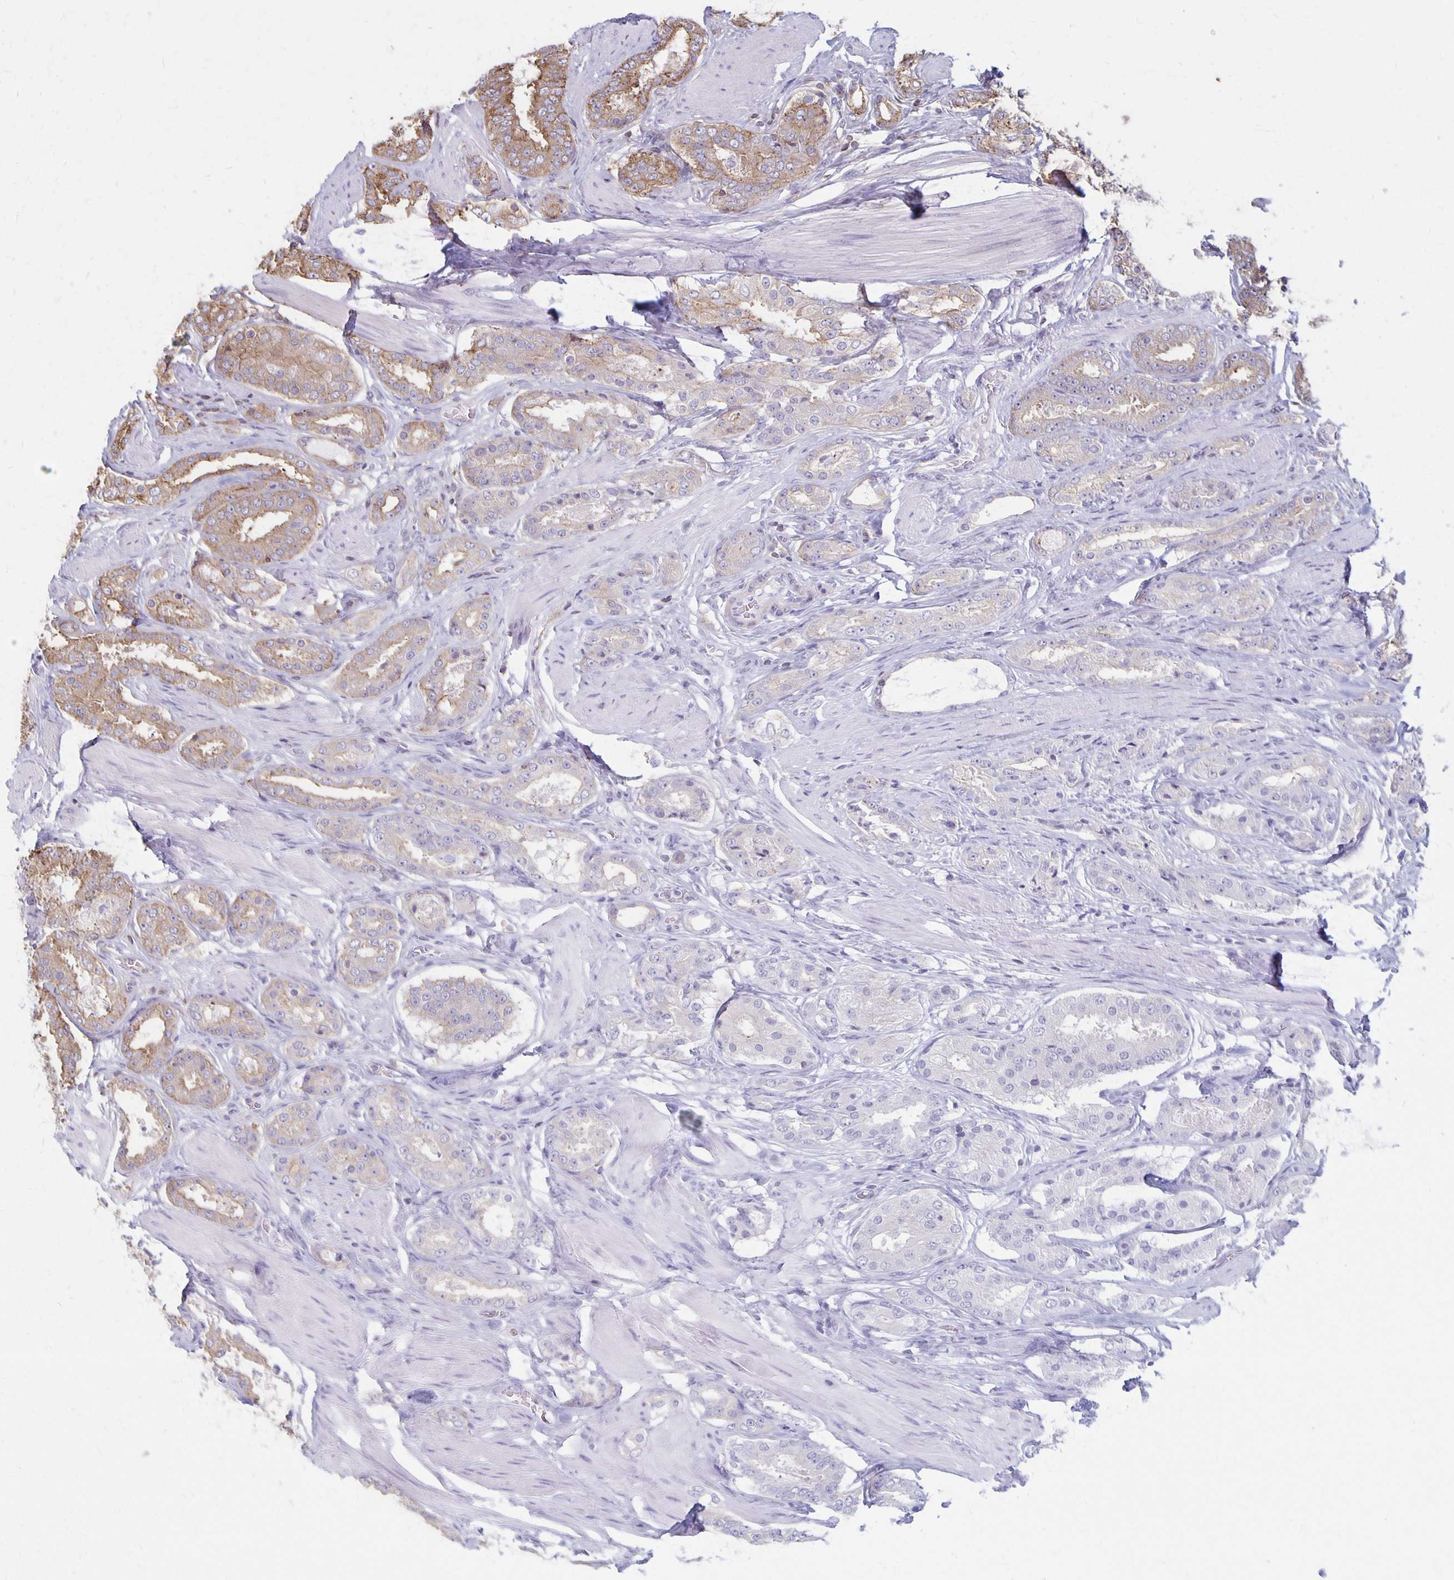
{"staining": {"intensity": "moderate", "quantity": "<25%", "location": "cytoplasmic/membranous"}, "tissue": "prostate cancer", "cell_type": "Tumor cells", "image_type": "cancer", "snomed": [{"axis": "morphology", "description": "Adenocarcinoma, High grade"}, {"axis": "topography", "description": "Prostate"}], "caption": "Protein staining of prostate adenocarcinoma (high-grade) tissue exhibits moderate cytoplasmic/membranous positivity in about <25% of tumor cells.", "gene": "SEPTIN5", "patient": {"sex": "male", "age": 63}}